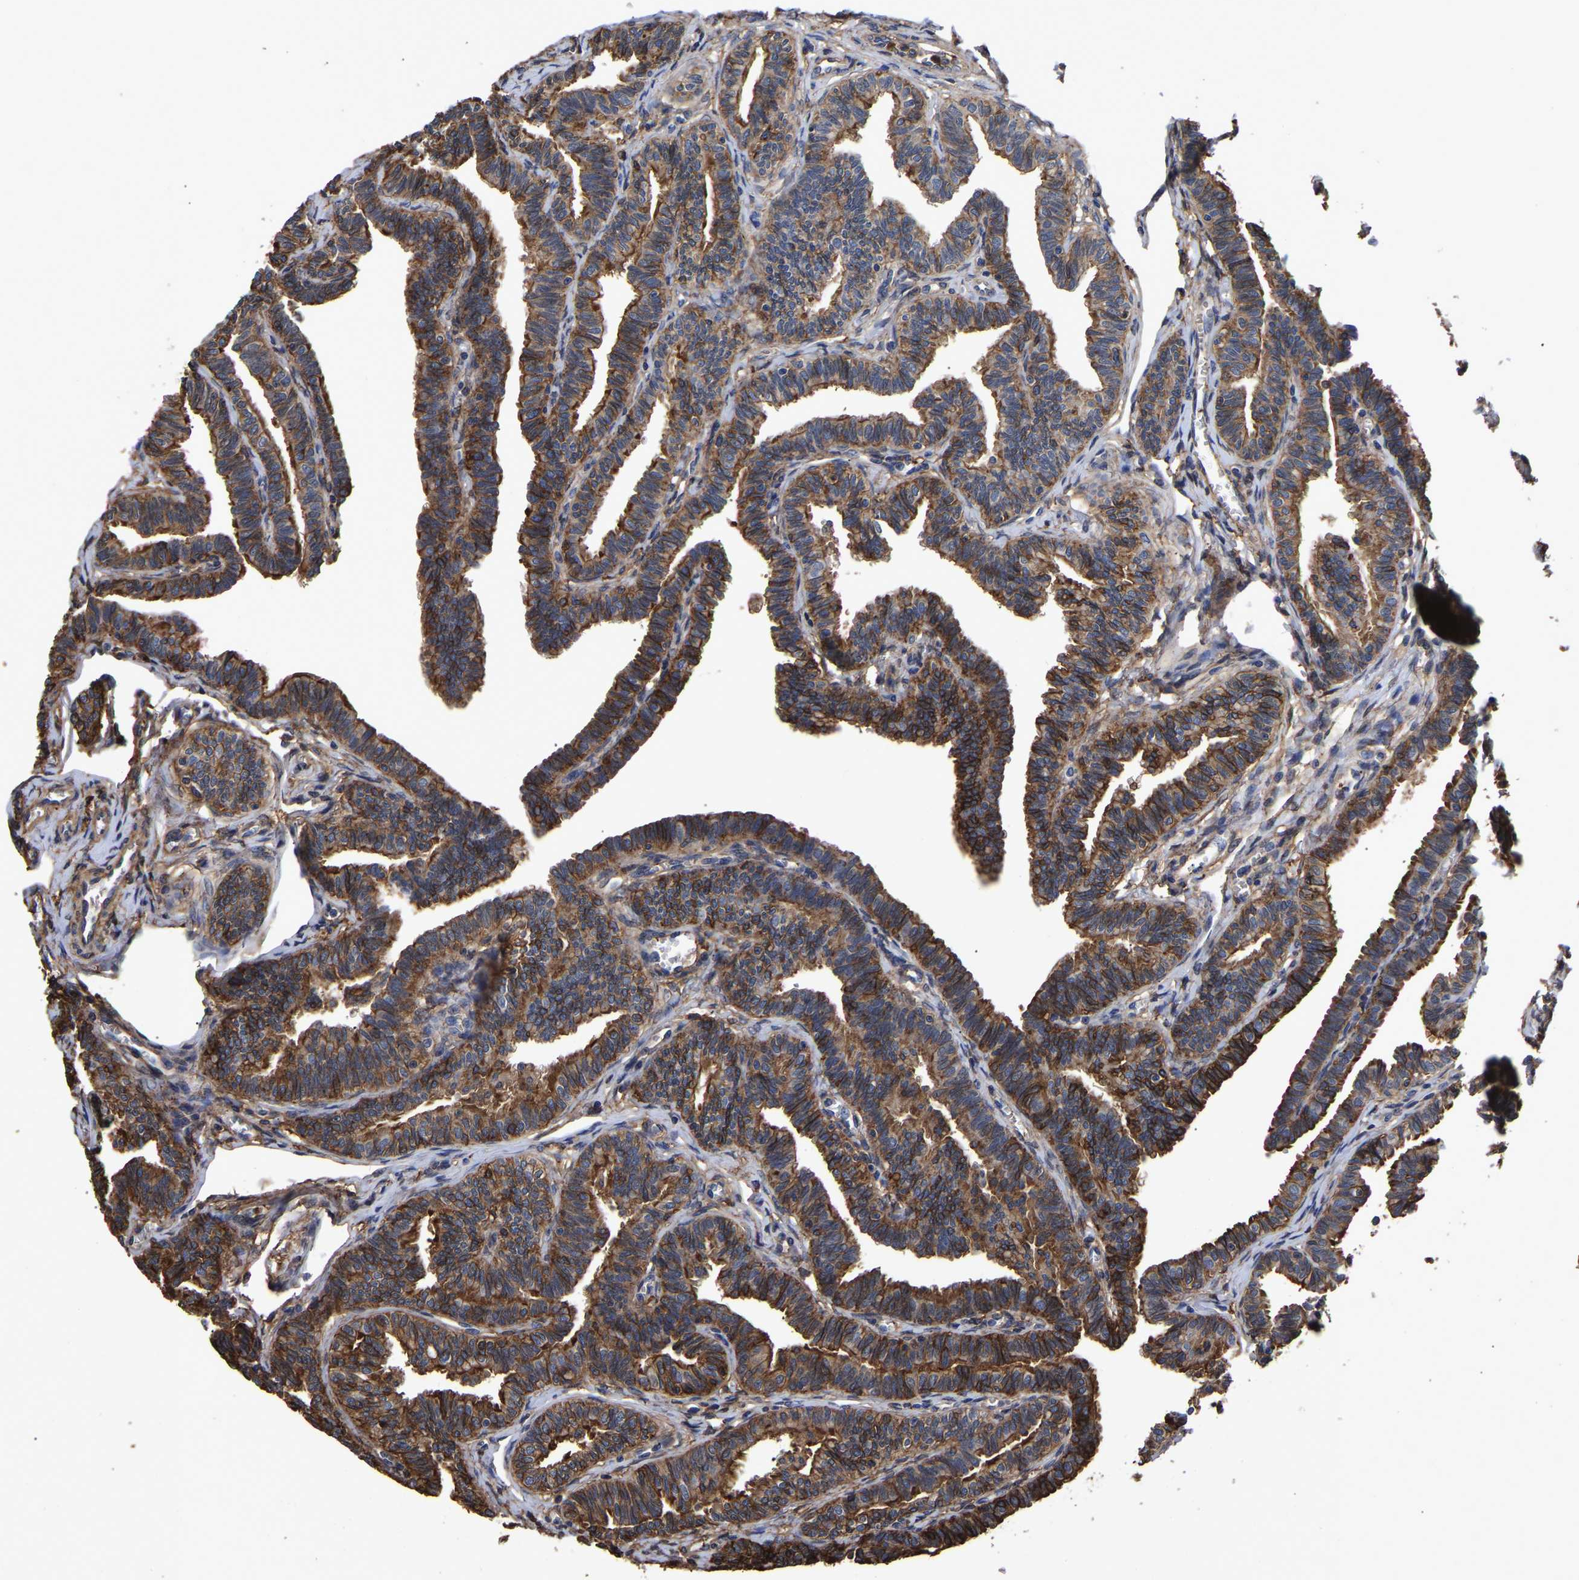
{"staining": {"intensity": "moderate", "quantity": "25%-75%", "location": "cytoplasmic/membranous"}, "tissue": "fallopian tube", "cell_type": "Glandular cells", "image_type": "normal", "snomed": [{"axis": "morphology", "description": "Normal tissue, NOS"}, {"axis": "topography", "description": "Fallopian tube"}, {"axis": "topography", "description": "Ovary"}], "caption": "Glandular cells reveal moderate cytoplasmic/membranous positivity in approximately 25%-75% of cells in normal fallopian tube.", "gene": "LIF", "patient": {"sex": "female", "age": 23}}